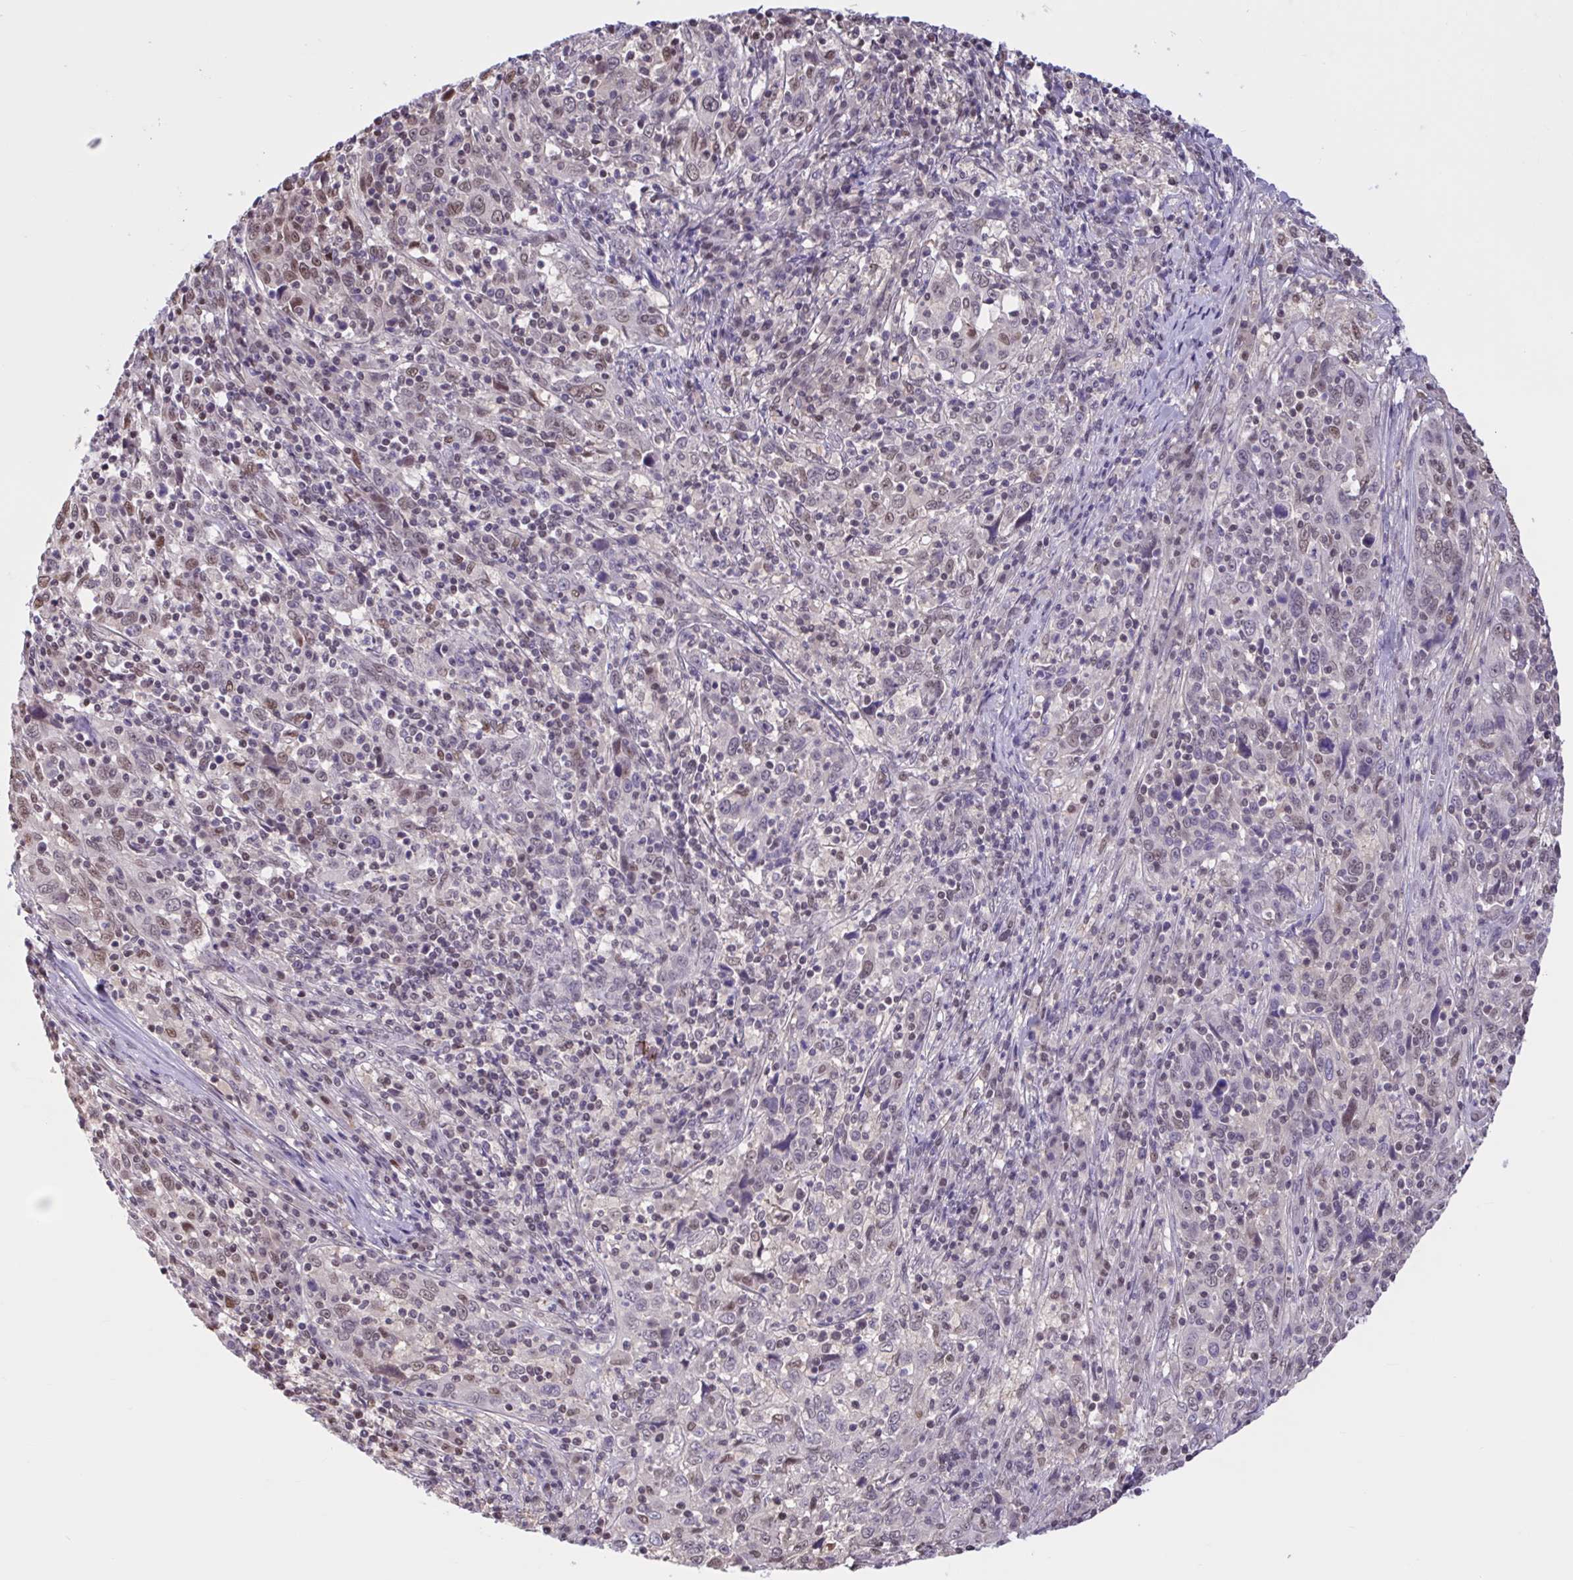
{"staining": {"intensity": "weak", "quantity": "<25%", "location": "nuclear"}, "tissue": "cervical cancer", "cell_type": "Tumor cells", "image_type": "cancer", "snomed": [{"axis": "morphology", "description": "Squamous cell carcinoma, NOS"}, {"axis": "topography", "description": "Cervix"}], "caption": "Tumor cells are negative for protein expression in human cervical cancer.", "gene": "RBL1", "patient": {"sex": "female", "age": 46}}